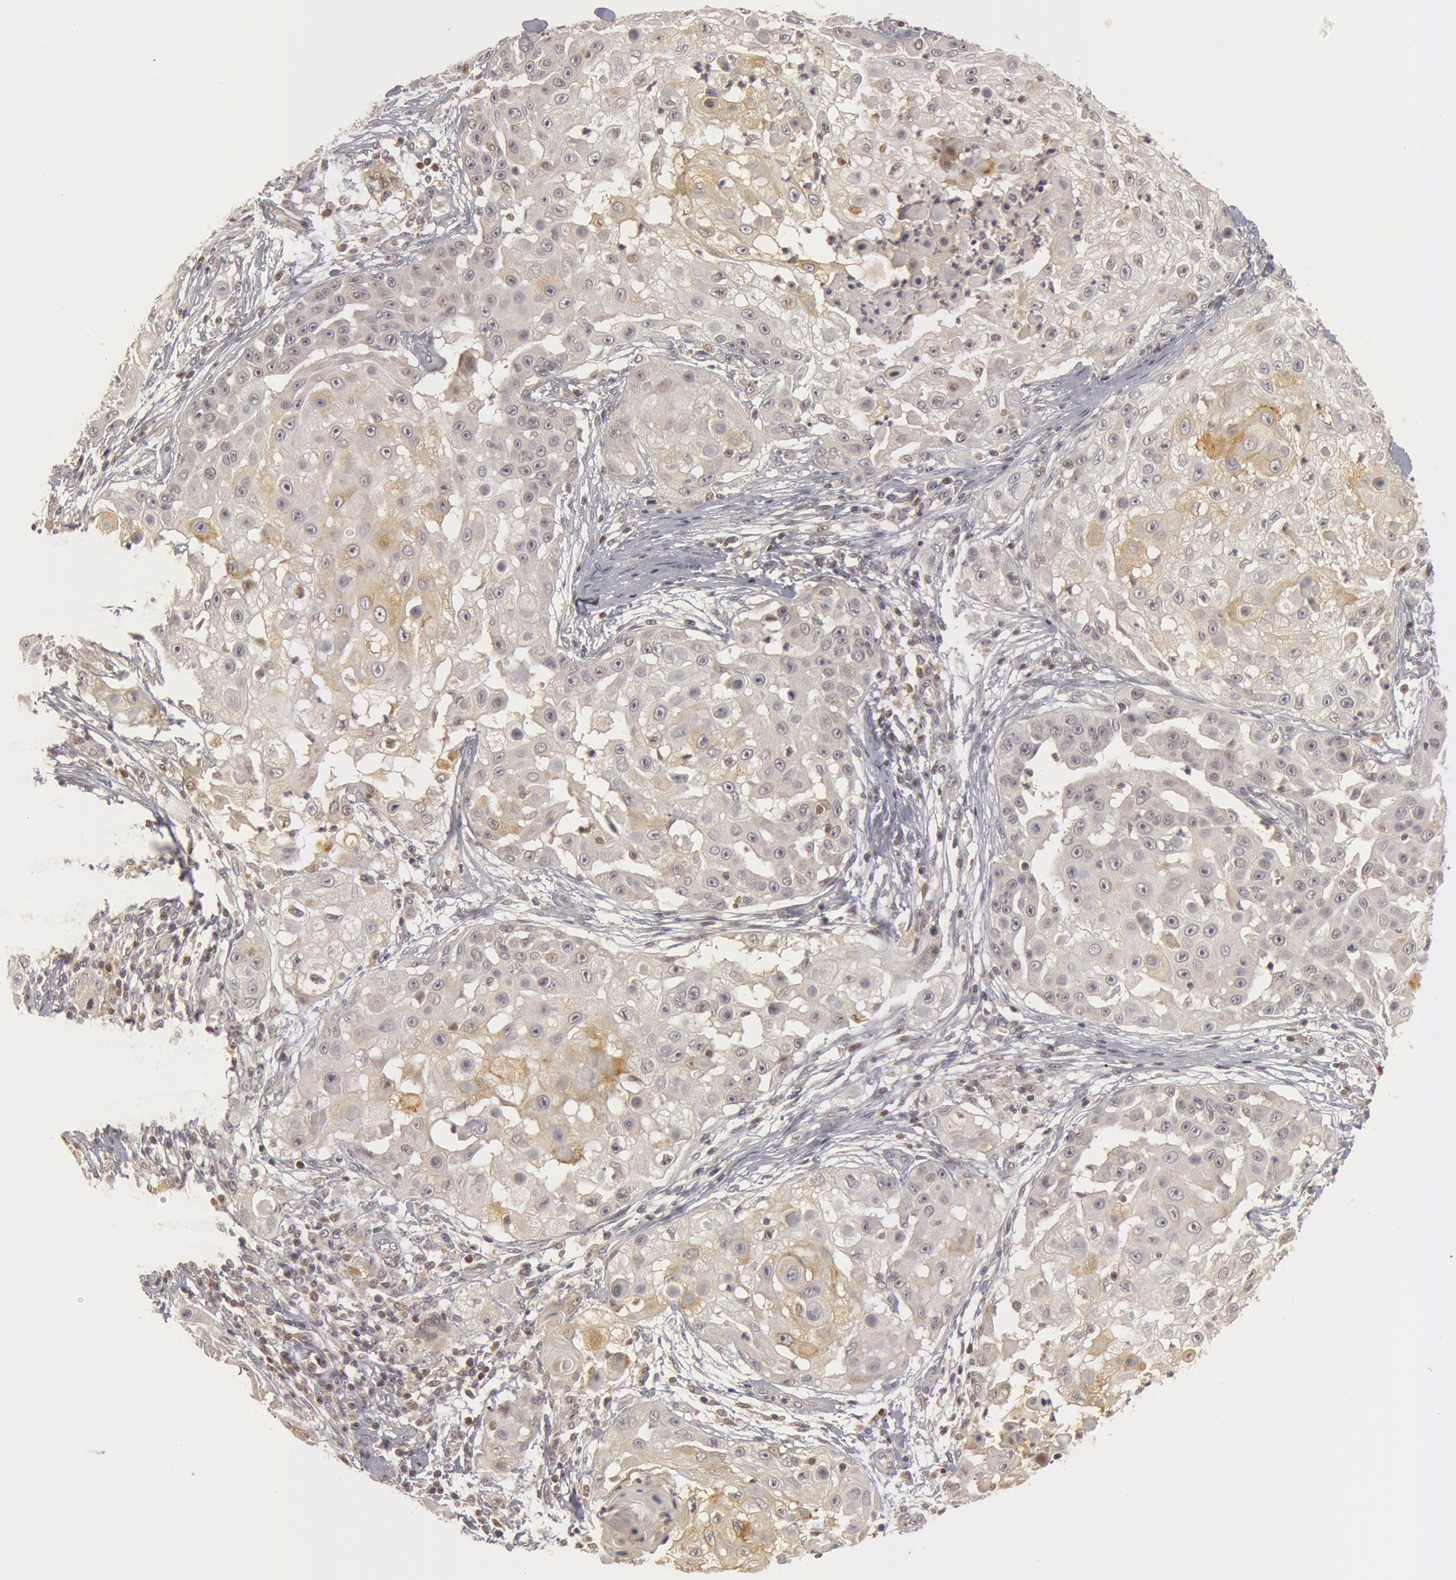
{"staining": {"intensity": "negative", "quantity": "none", "location": "none"}, "tissue": "skin cancer", "cell_type": "Tumor cells", "image_type": "cancer", "snomed": [{"axis": "morphology", "description": "Squamous cell carcinoma, NOS"}, {"axis": "topography", "description": "Skin"}], "caption": "Protein analysis of skin cancer shows no significant expression in tumor cells.", "gene": "OASL", "patient": {"sex": "female", "age": 57}}